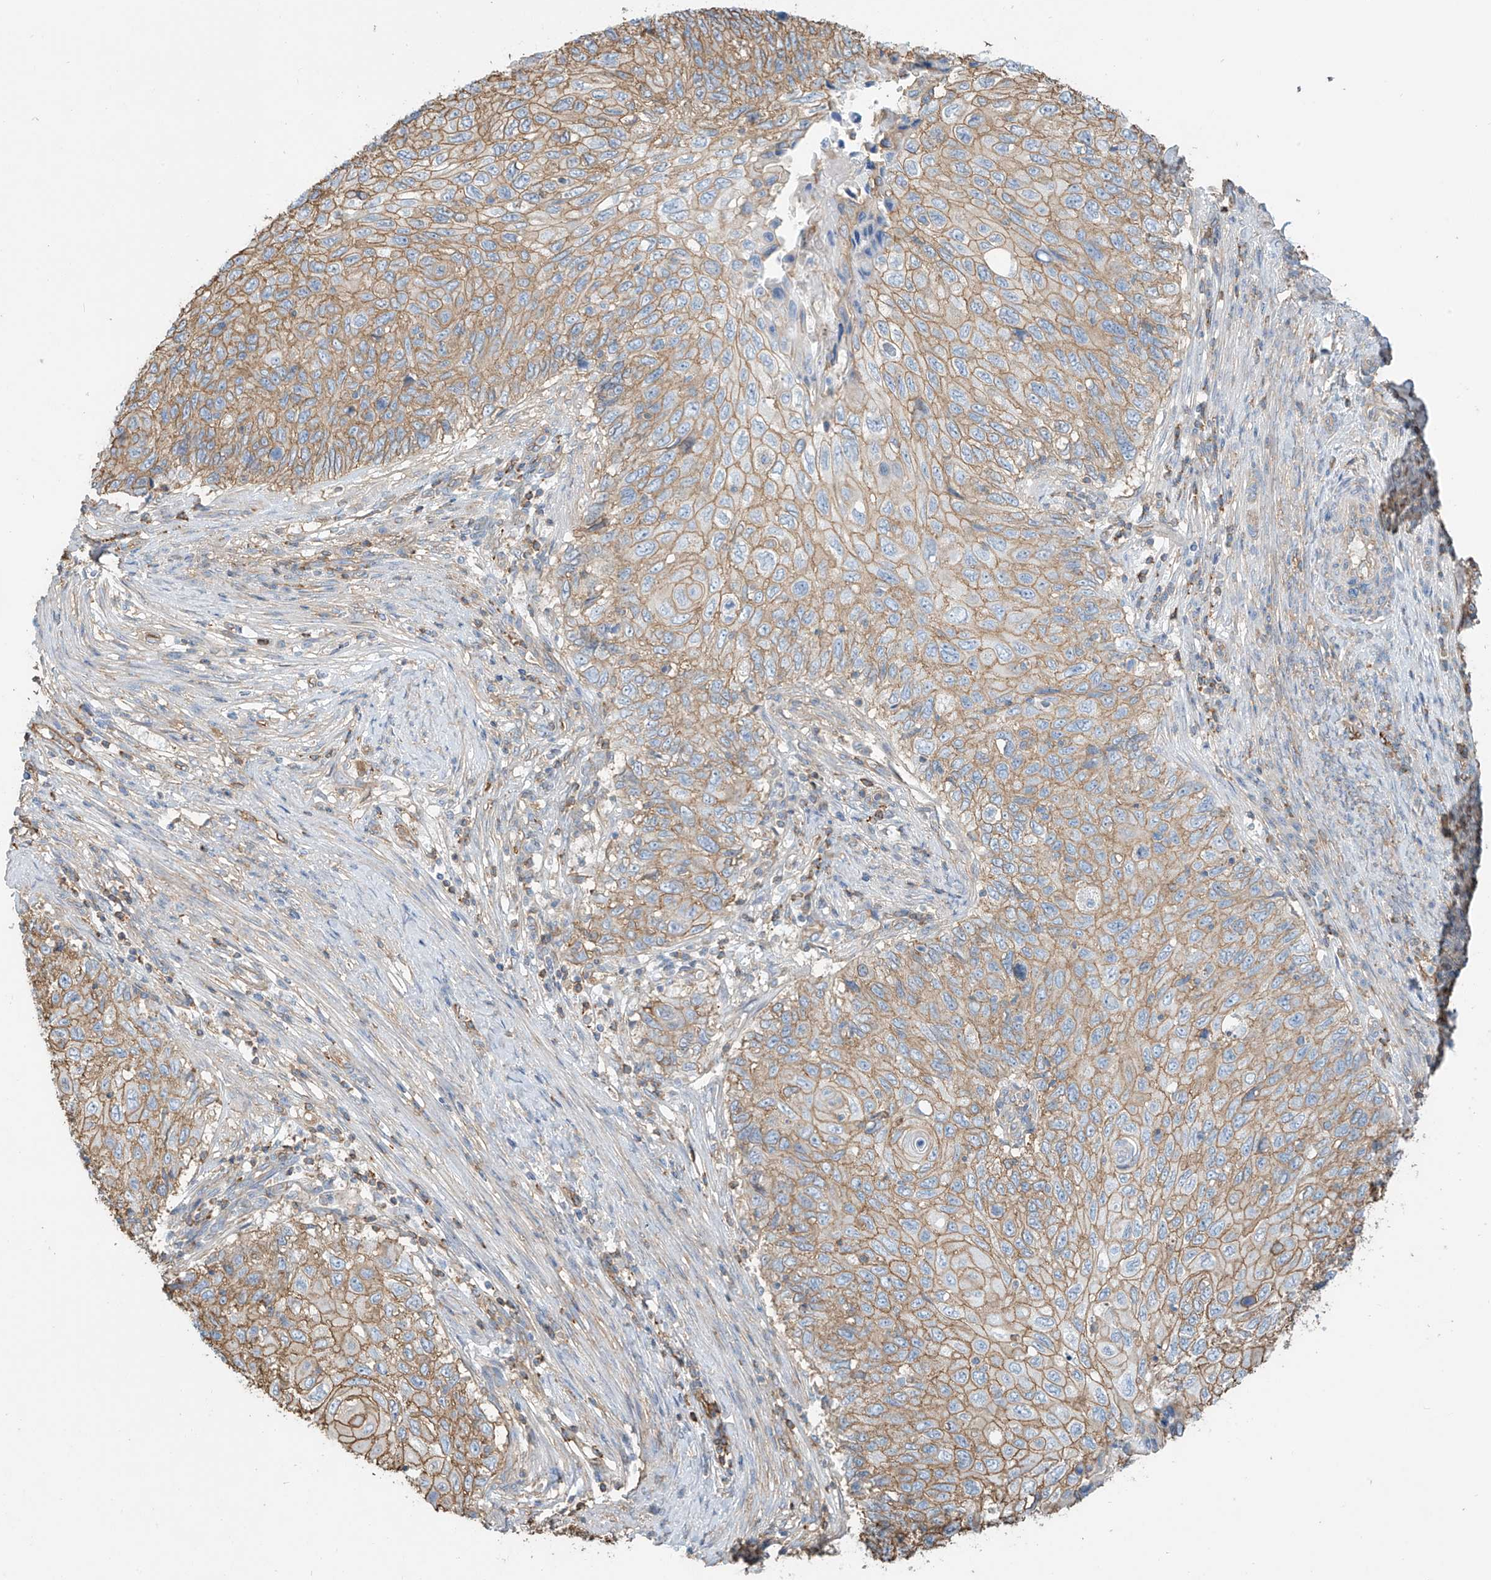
{"staining": {"intensity": "moderate", "quantity": ">75%", "location": "cytoplasmic/membranous"}, "tissue": "cervical cancer", "cell_type": "Tumor cells", "image_type": "cancer", "snomed": [{"axis": "morphology", "description": "Squamous cell carcinoma, NOS"}, {"axis": "topography", "description": "Cervix"}], "caption": "This is an image of IHC staining of cervical cancer, which shows moderate expression in the cytoplasmic/membranous of tumor cells.", "gene": "ZNF846", "patient": {"sex": "female", "age": 70}}